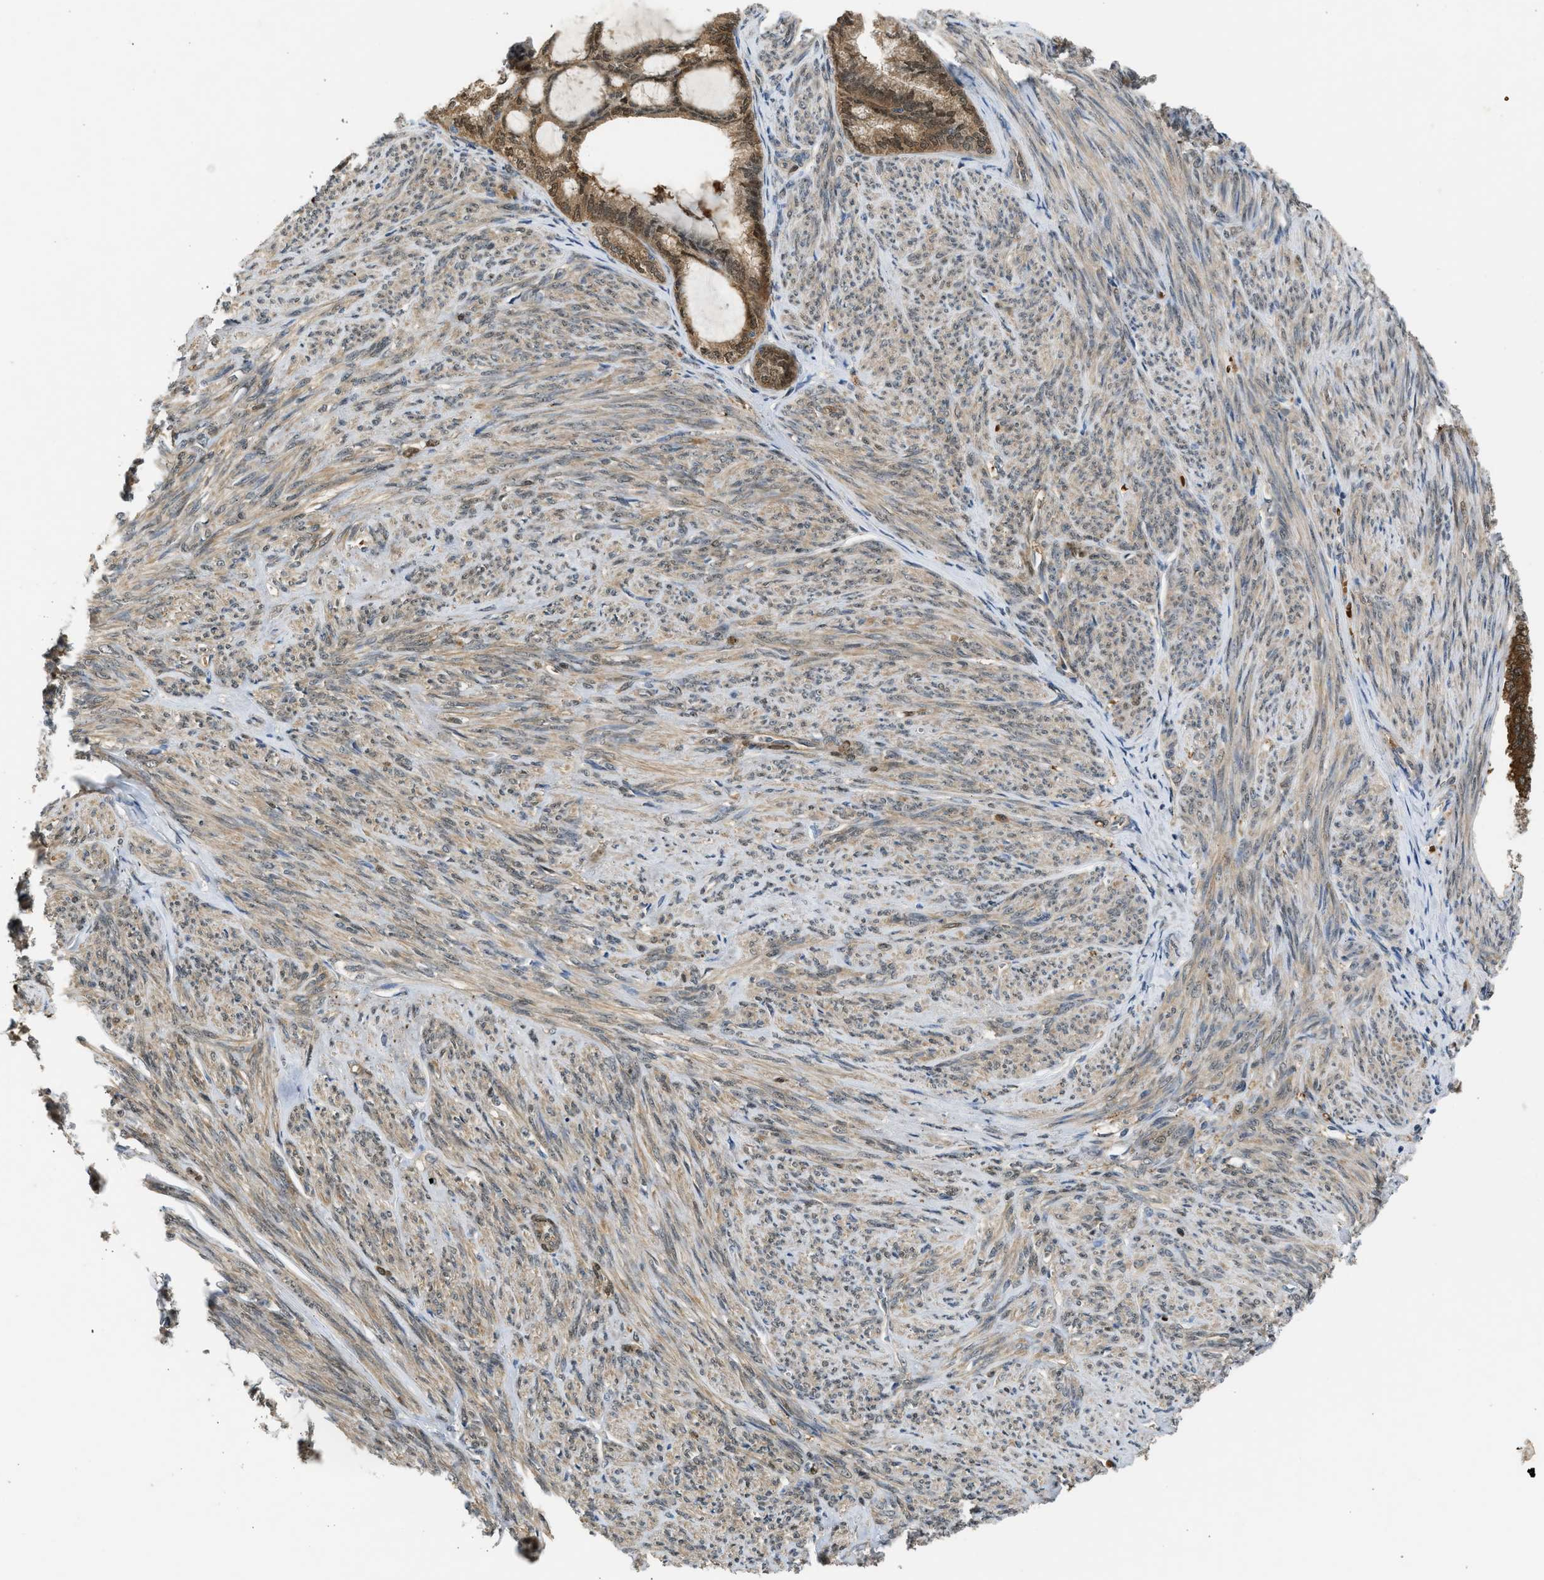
{"staining": {"intensity": "moderate", "quantity": ">75%", "location": "cytoplasmic/membranous"}, "tissue": "endometrial cancer", "cell_type": "Tumor cells", "image_type": "cancer", "snomed": [{"axis": "morphology", "description": "Adenocarcinoma, NOS"}, {"axis": "topography", "description": "Endometrium"}], "caption": "Immunohistochemistry (IHC) histopathology image of neoplastic tissue: endometrial cancer stained using immunohistochemistry reveals medium levels of moderate protein expression localized specifically in the cytoplasmic/membranous of tumor cells, appearing as a cytoplasmic/membranous brown color.", "gene": "MAPK7", "patient": {"sex": "female", "age": 86}}